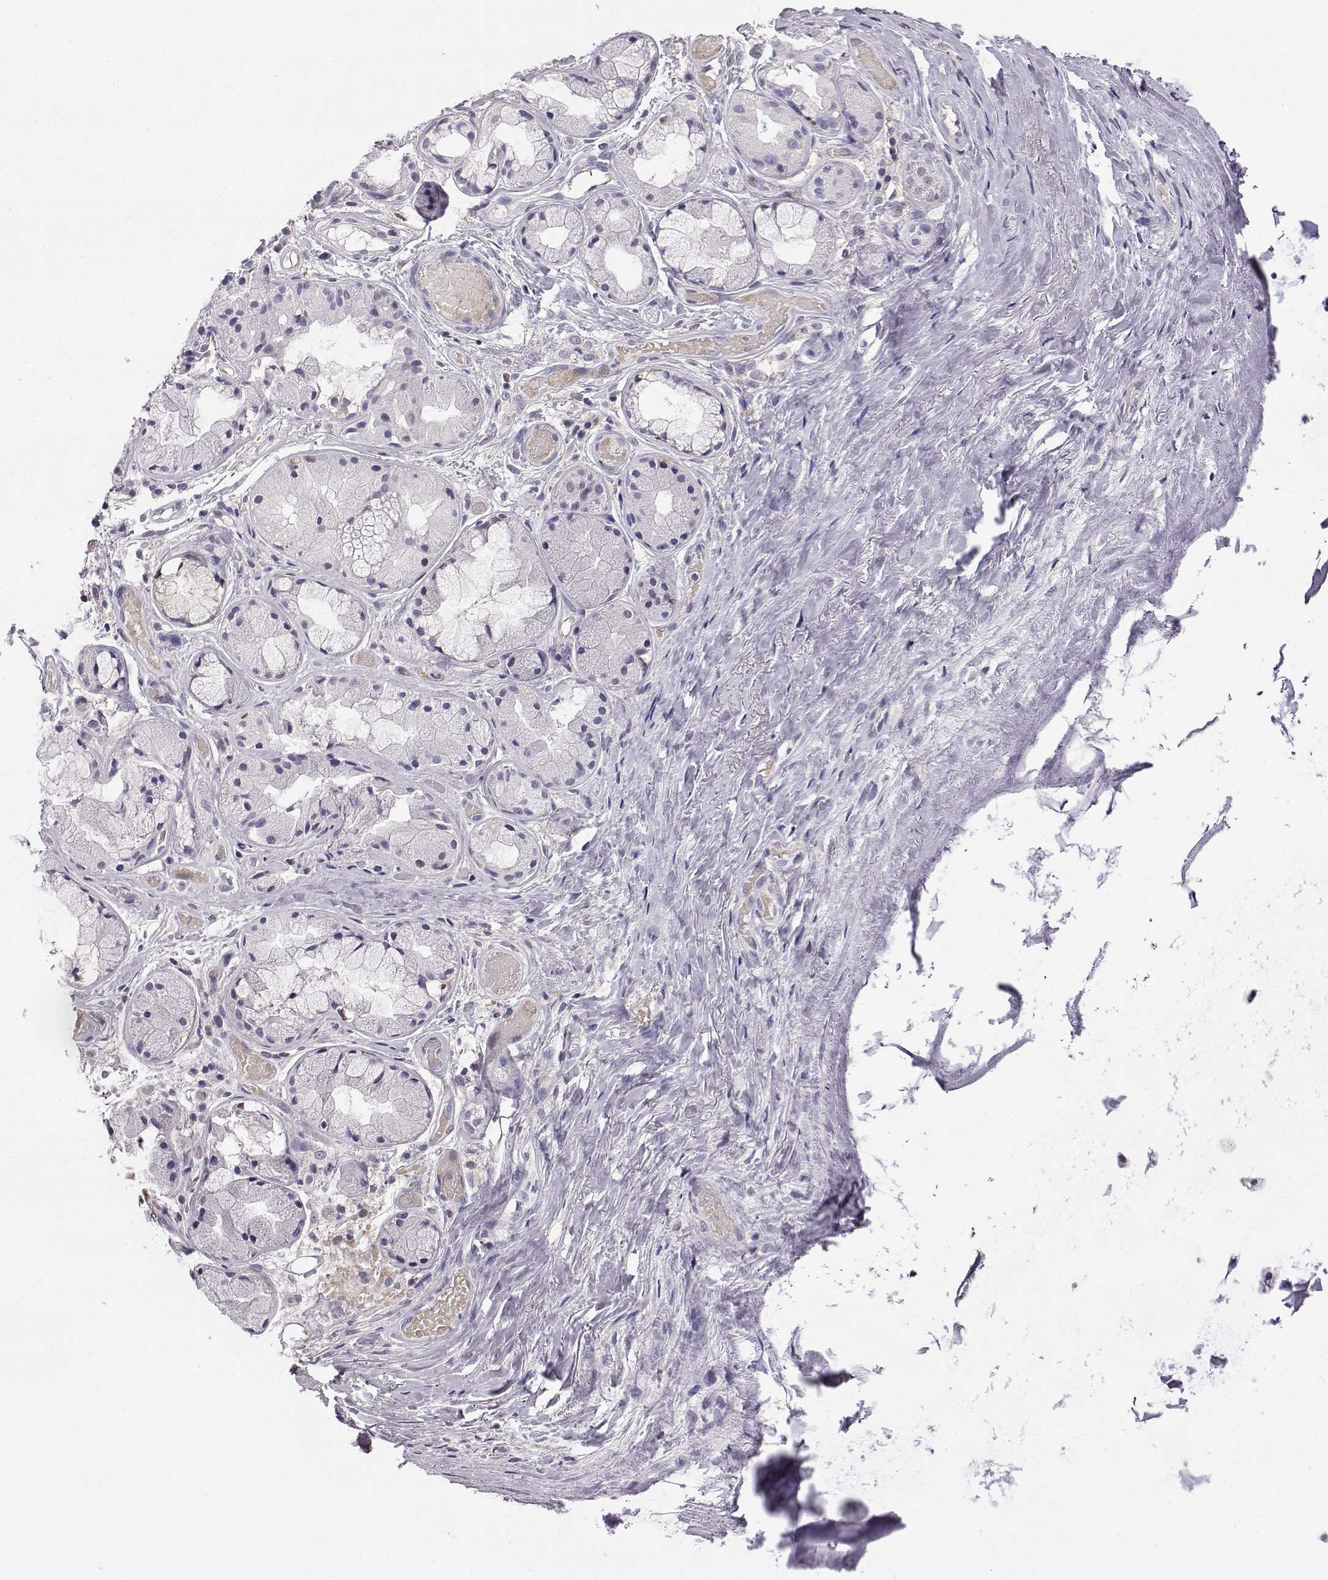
{"staining": {"intensity": "negative", "quantity": "none", "location": "none"}, "tissue": "soft tissue", "cell_type": "Fibroblasts", "image_type": "normal", "snomed": [{"axis": "morphology", "description": "Normal tissue, NOS"}, {"axis": "topography", "description": "Cartilage tissue"}], "caption": "Immunohistochemistry (IHC) photomicrograph of unremarkable soft tissue: human soft tissue stained with DAB (3,3'-diaminobenzidine) displays no significant protein expression in fibroblasts. The staining is performed using DAB (3,3'-diaminobenzidine) brown chromogen with nuclei counter-stained in using hematoxylin.", "gene": "AKR1B1", "patient": {"sex": "male", "age": 62}}